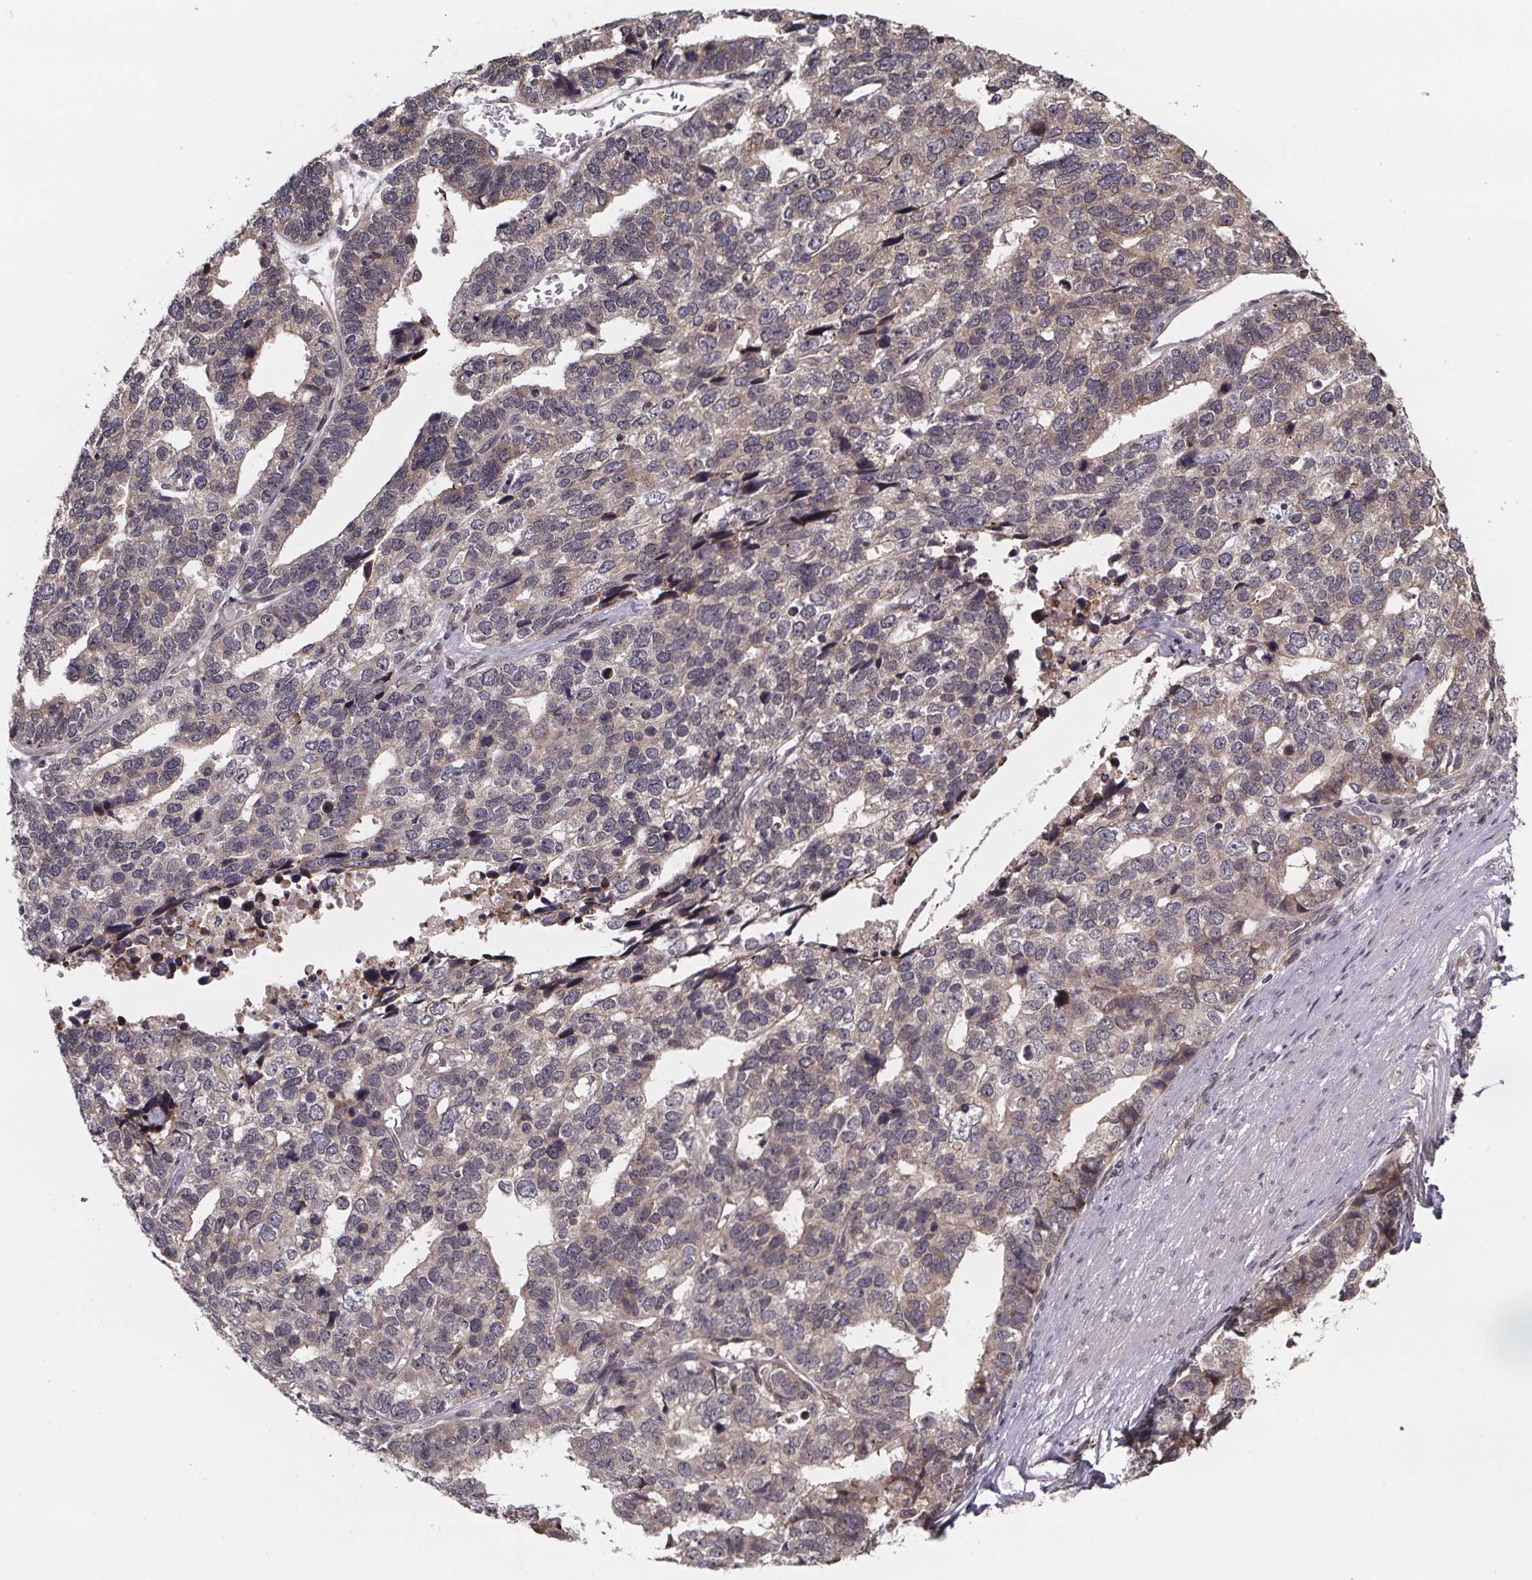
{"staining": {"intensity": "weak", "quantity": ">75%", "location": "cytoplasmic/membranous"}, "tissue": "stomach cancer", "cell_type": "Tumor cells", "image_type": "cancer", "snomed": [{"axis": "morphology", "description": "Adenocarcinoma, NOS"}, {"axis": "topography", "description": "Stomach"}], "caption": "Stomach cancer was stained to show a protein in brown. There is low levels of weak cytoplasmic/membranous positivity in about >75% of tumor cells. (Brightfield microscopy of DAB IHC at high magnification).", "gene": "SAT1", "patient": {"sex": "male", "age": 69}}